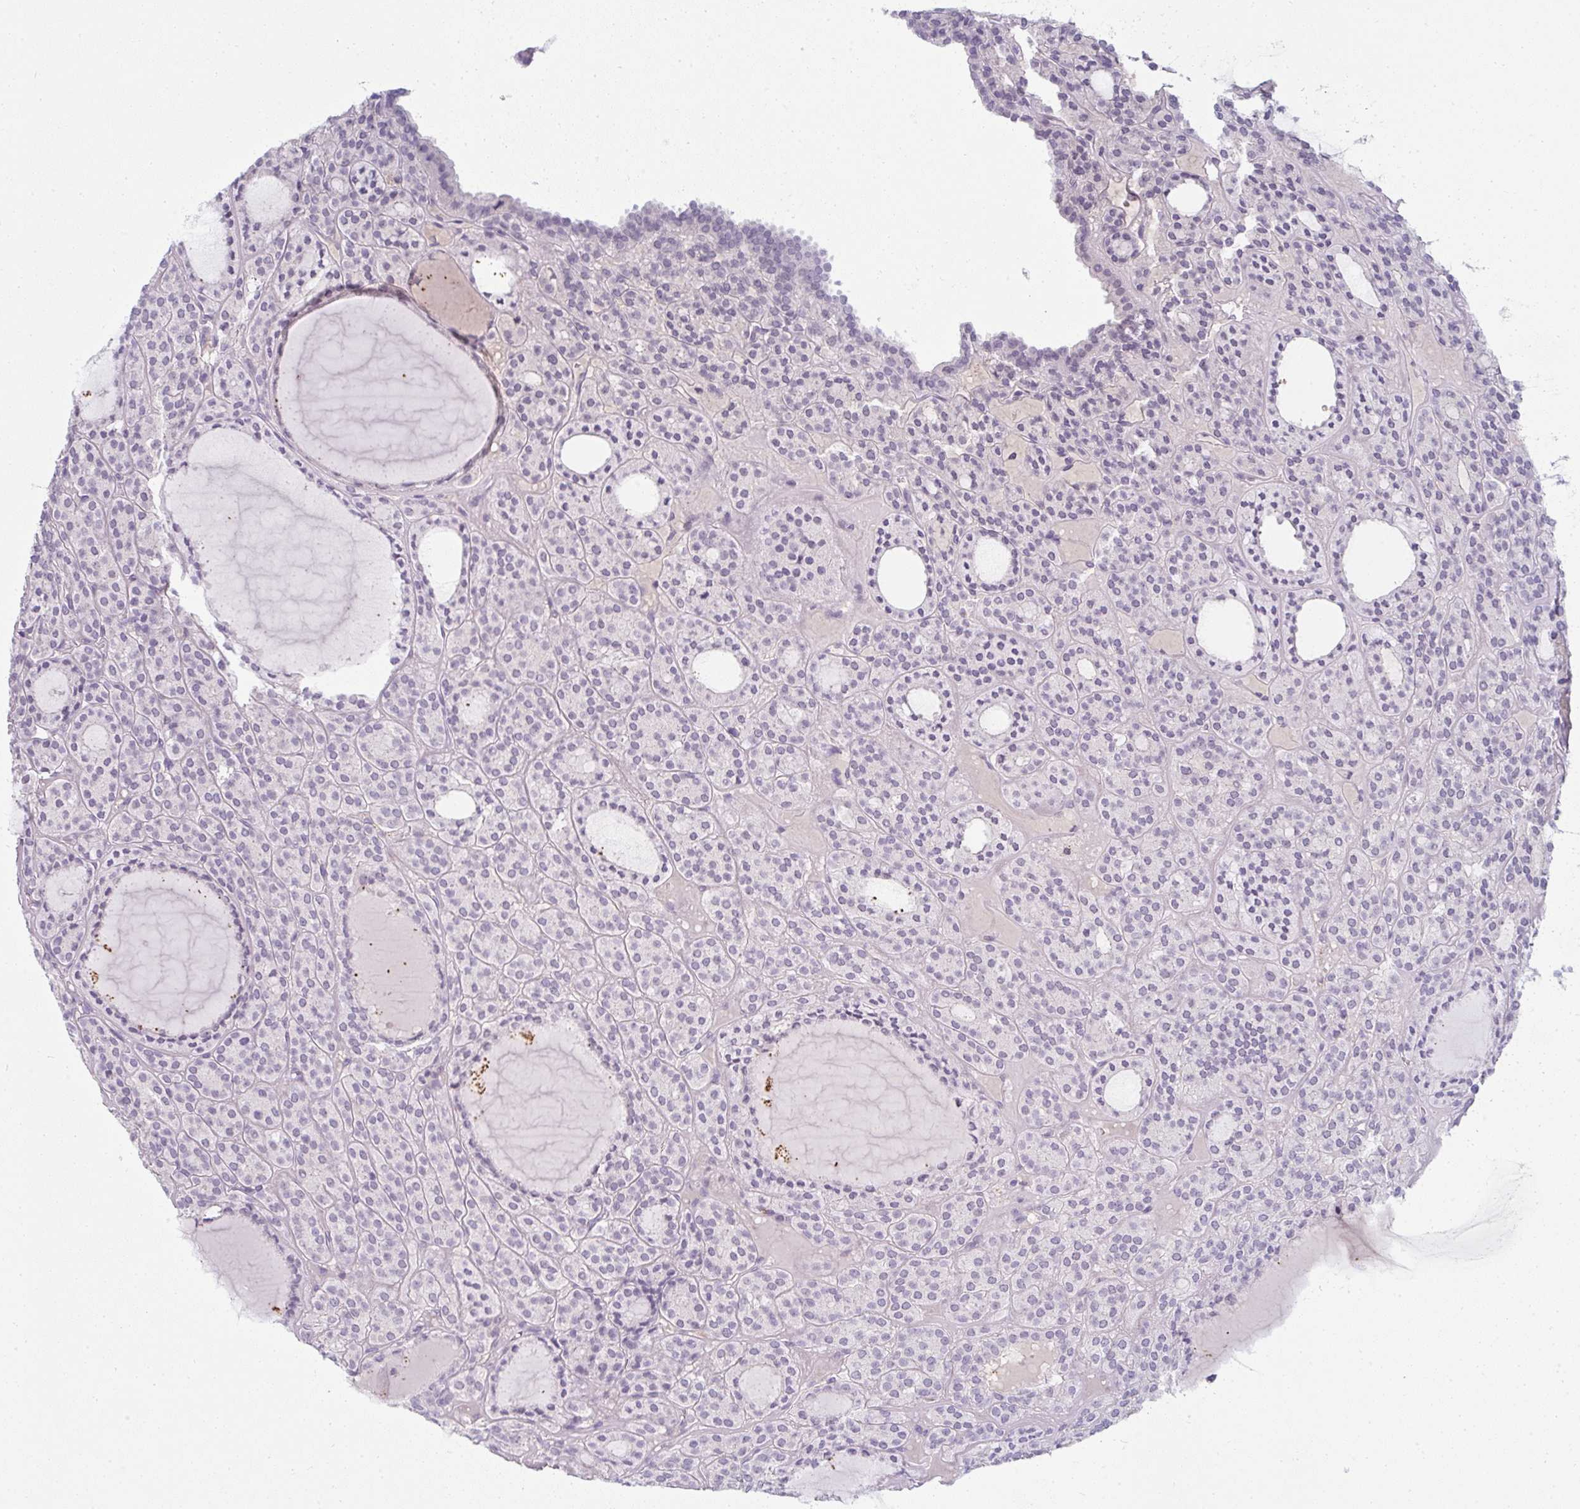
{"staining": {"intensity": "negative", "quantity": "none", "location": "none"}, "tissue": "thyroid cancer", "cell_type": "Tumor cells", "image_type": "cancer", "snomed": [{"axis": "morphology", "description": "Follicular adenoma carcinoma, NOS"}, {"axis": "topography", "description": "Thyroid gland"}], "caption": "This is an IHC image of human follicular adenoma carcinoma (thyroid). There is no expression in tumor cells.", "gene": "PPFIA4", "patient": {"sex": "female", "age": 63}}